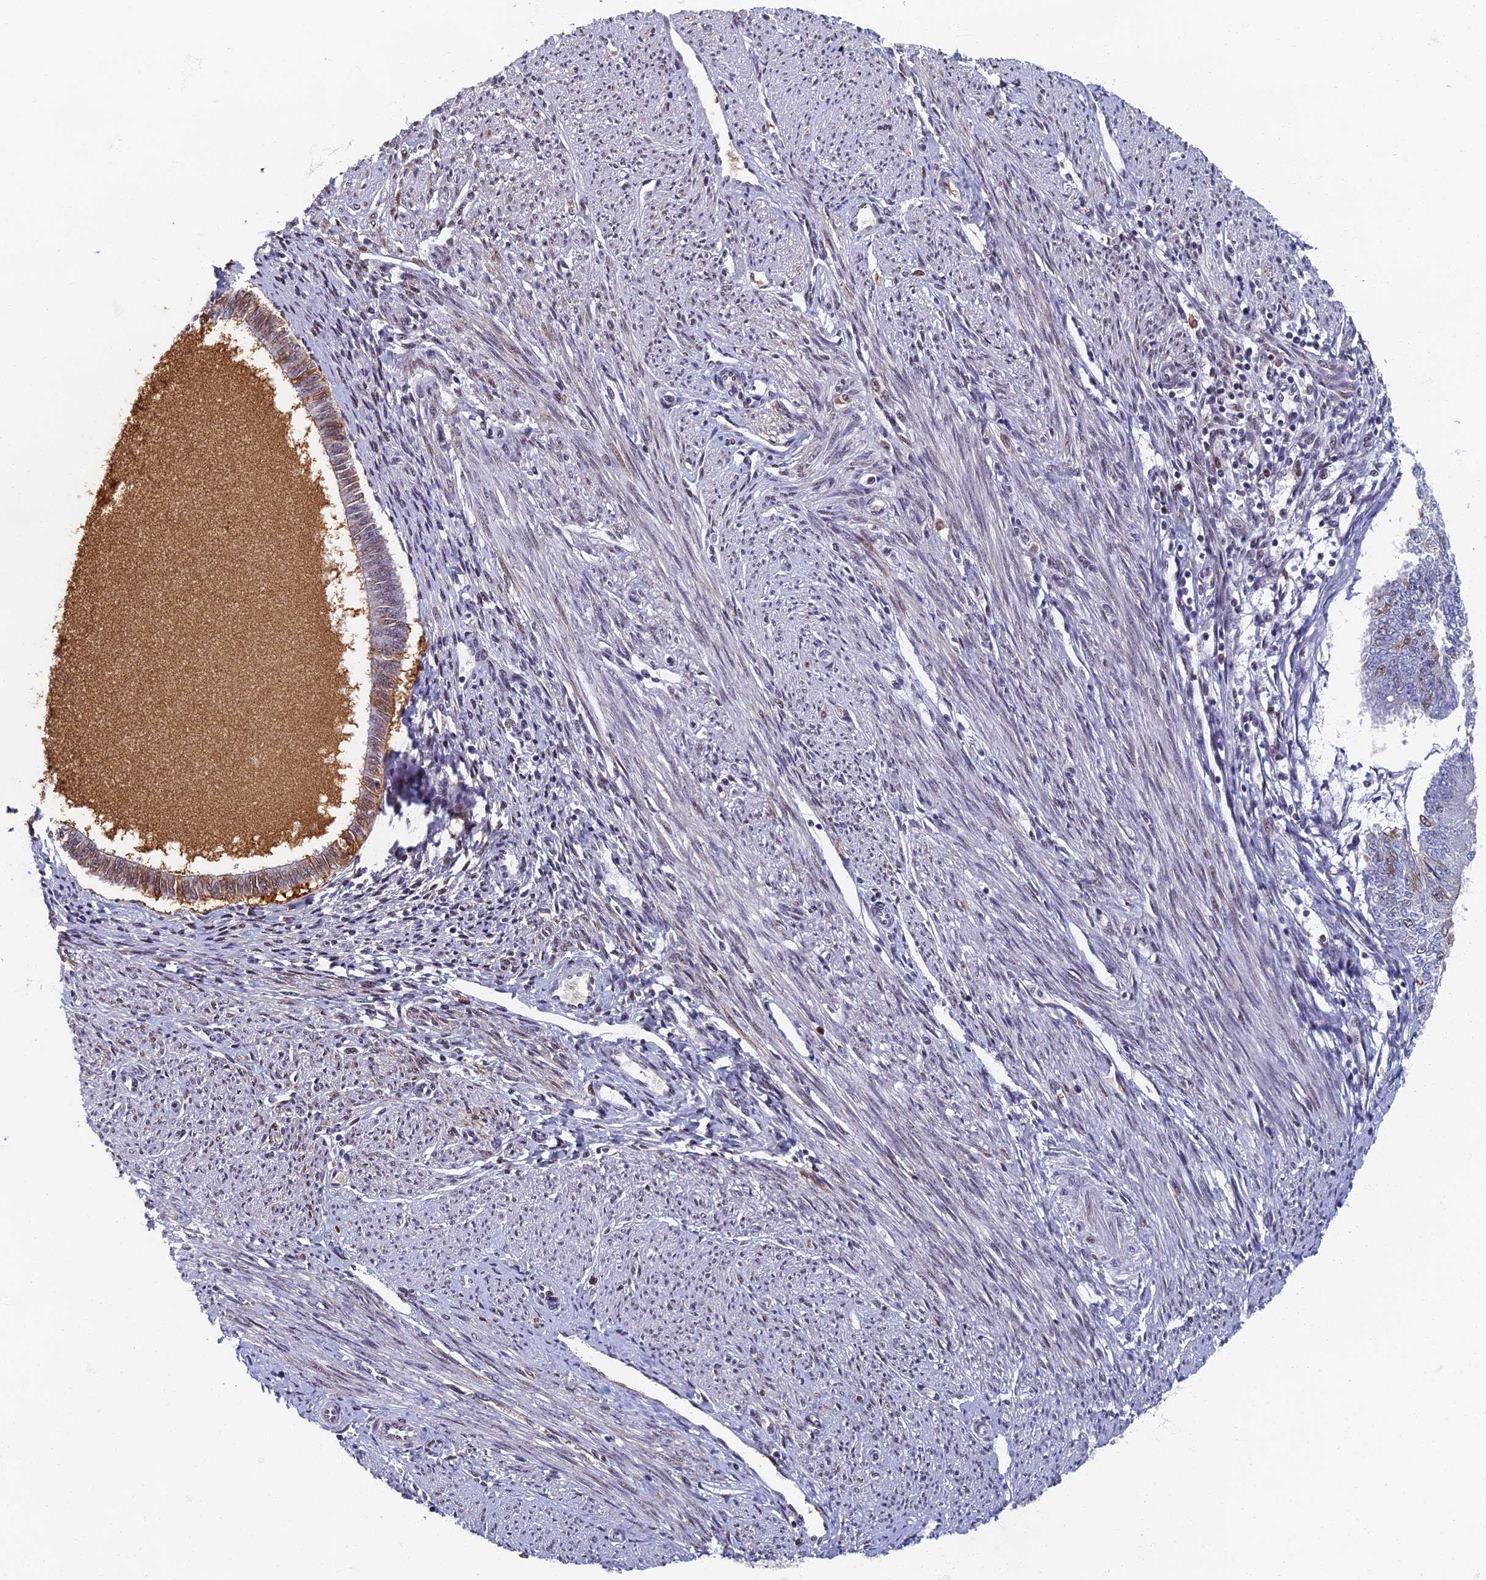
{"staining": {"intensity": "weak", "quantity": "<25%", "location": "cytoplasmic/membranous,nuclear"}, "tissue": "endometrial cancer", "cell_type": "Tumor cells", "image_type": "cancer", "snomed": [{"axis": "morphology", "description": "Adenocarcinoma, NOS"}, {"axis": "topography", "description": "Endometrium"}], "caption": "Immunohistochemistry (IHC) of human endometrial adenocarcinoma reveals no expression in tumor cells.", "gene": "TAF13", "patient": {"sex": "female", "age": 58}}